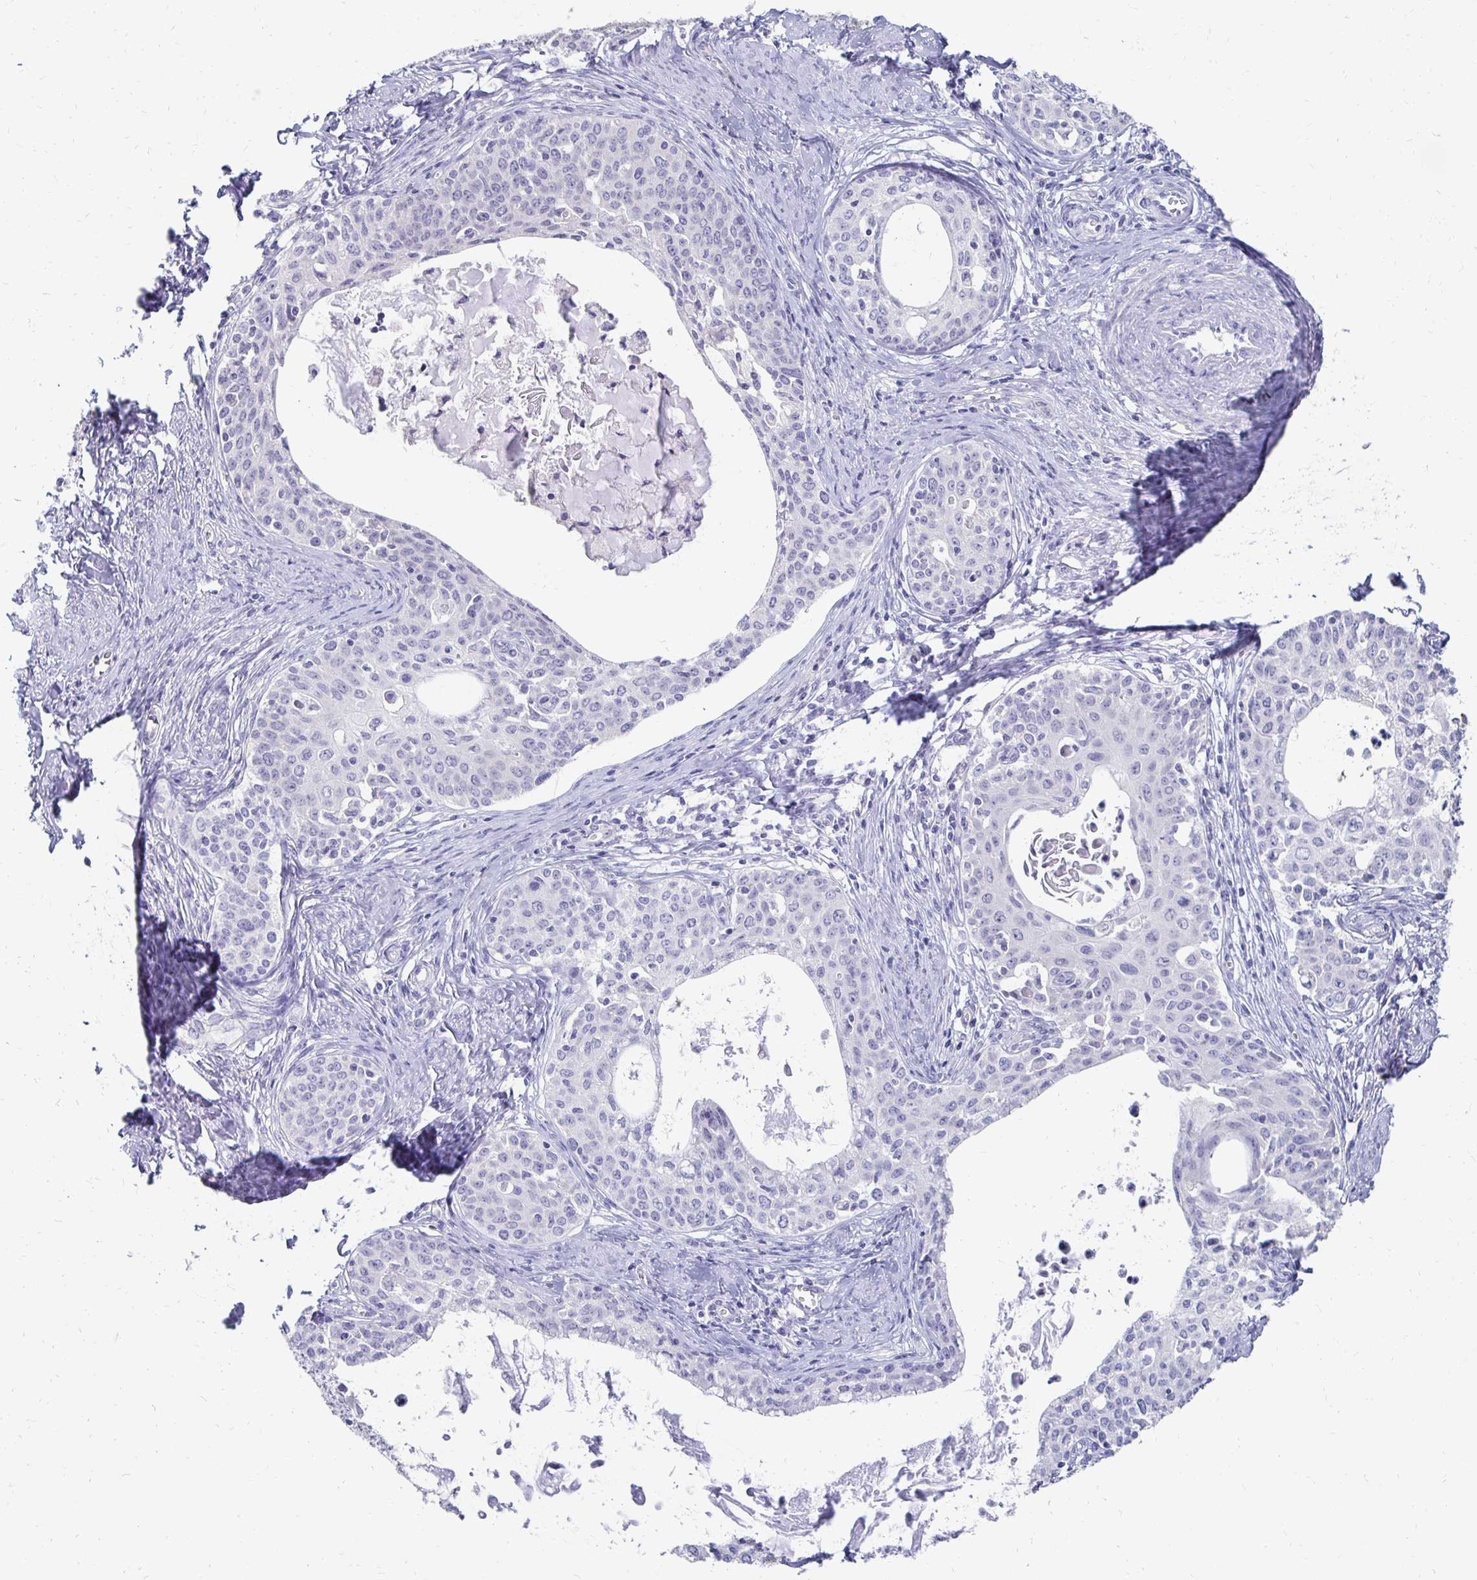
{"staining": {"intensity": "negative", "quantity": "none", "location": "none"}, "tissue": "cervical cancer", "cell_type": "Tumor cells", "image_type": "cancer", "snomed": [{"axis": "morphology", "description": "Squamous cell carcinoma, NOS"}, {"axis": "morphology", "description": "Adenocarcinoma, NOS"}, {"axis": "topography", "description": "Cervix"}], "caption": "Immunohistochemistry micrograph of cervical cancer stained for a protein (brown), which displays no expression in tumor cells.", "gene": "SYCP3", "patient": {"sex": "female", "age": 52}}